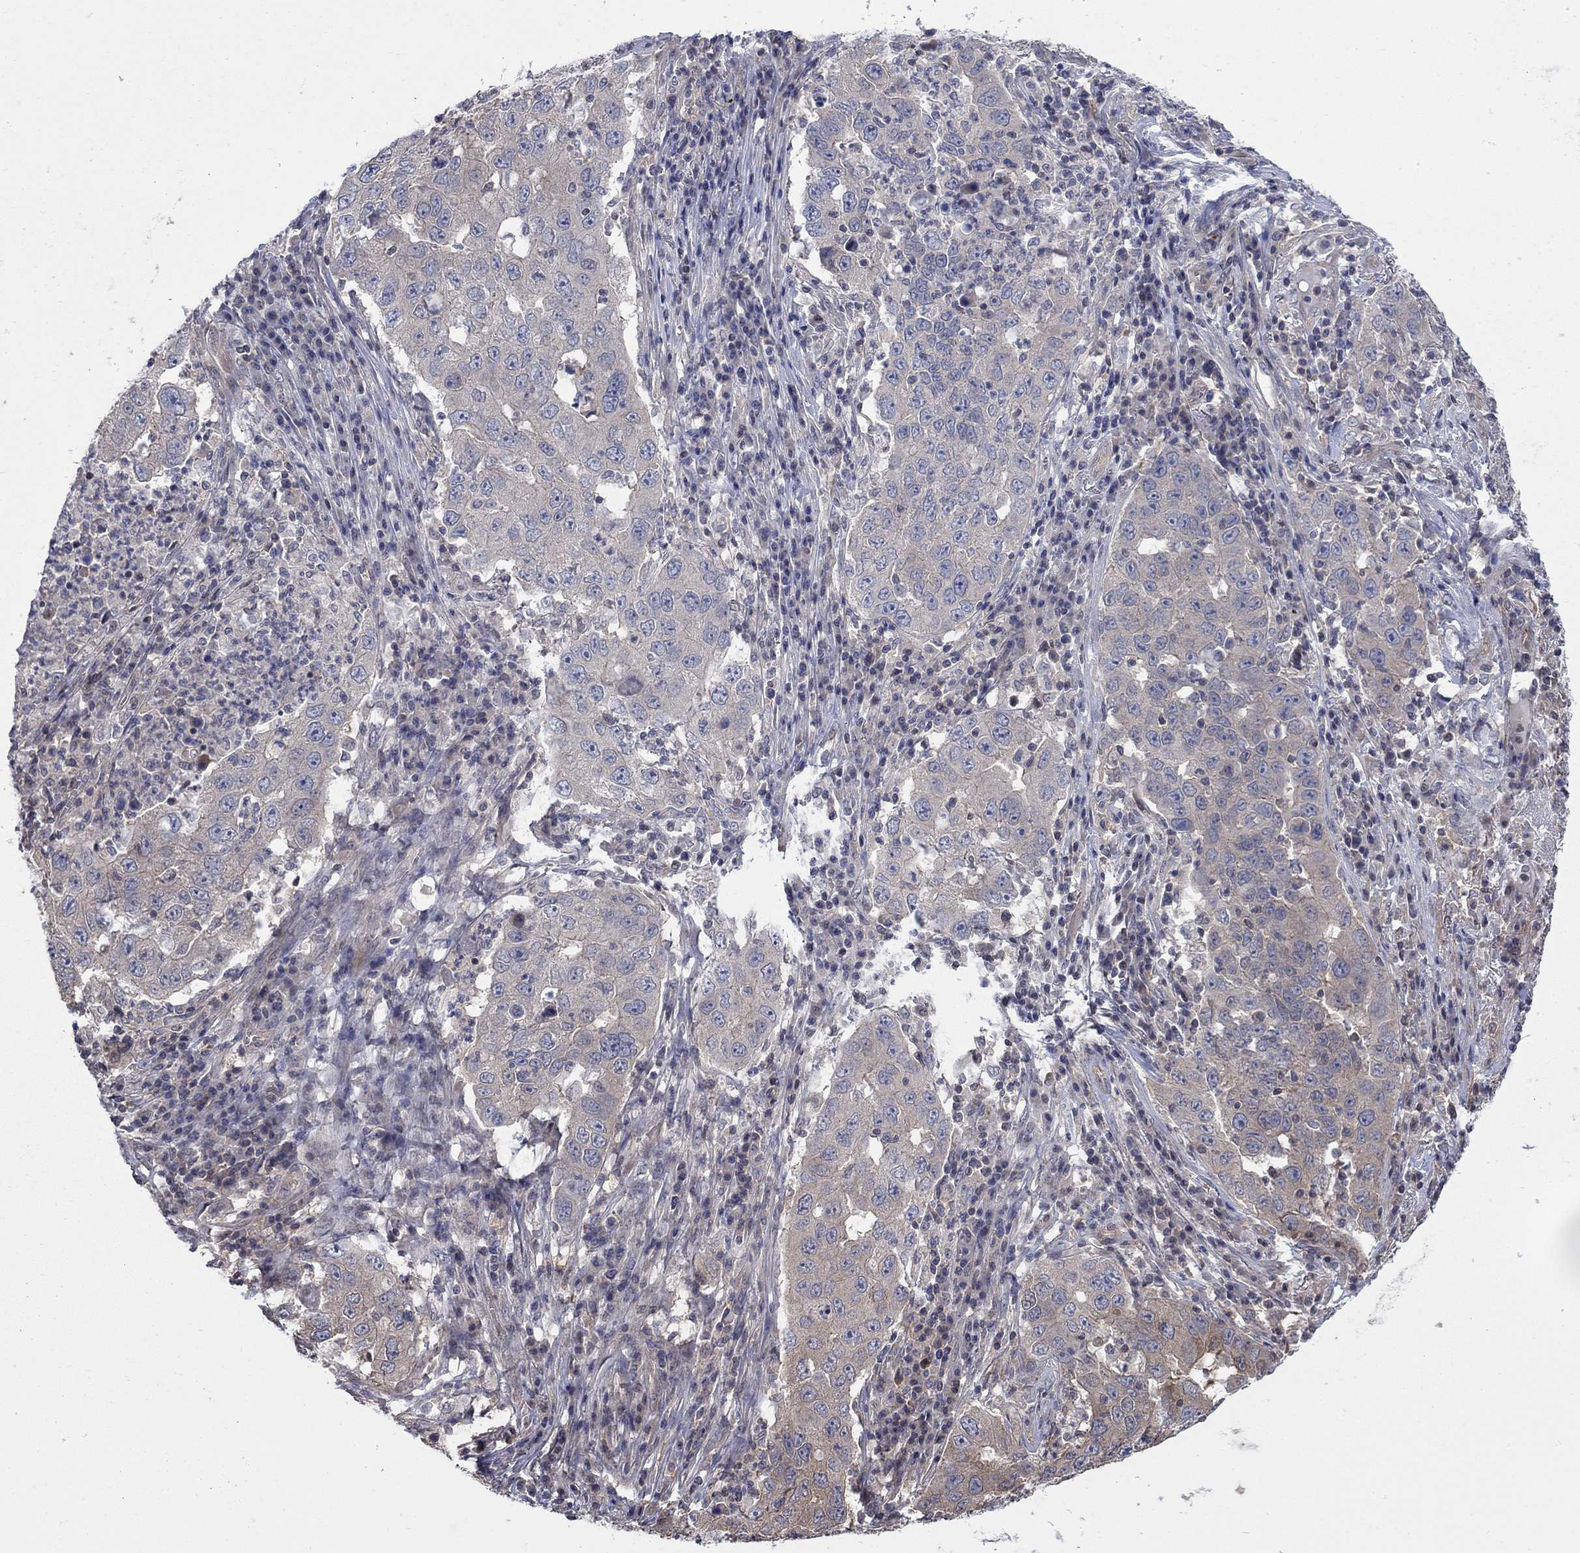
{"staining": {"intensity": "negative", "quantity": "none", "location": "none"}, "tissue": "lung cancer", "cell_type": "Tumor cells", "image_type": "cancer", "snomed": [{"axis": "morphology", "description": "Adenocarcinoma, NOS"}, {"axis": "topography", "description": "Lung"}], "caption": "Immunohistochemical staining of lung cancer (adenocarcinoma) displays no significant staining in tumor cells.", "gene": "PDZD2", "patient": {"sex": "male", "age": 73}}